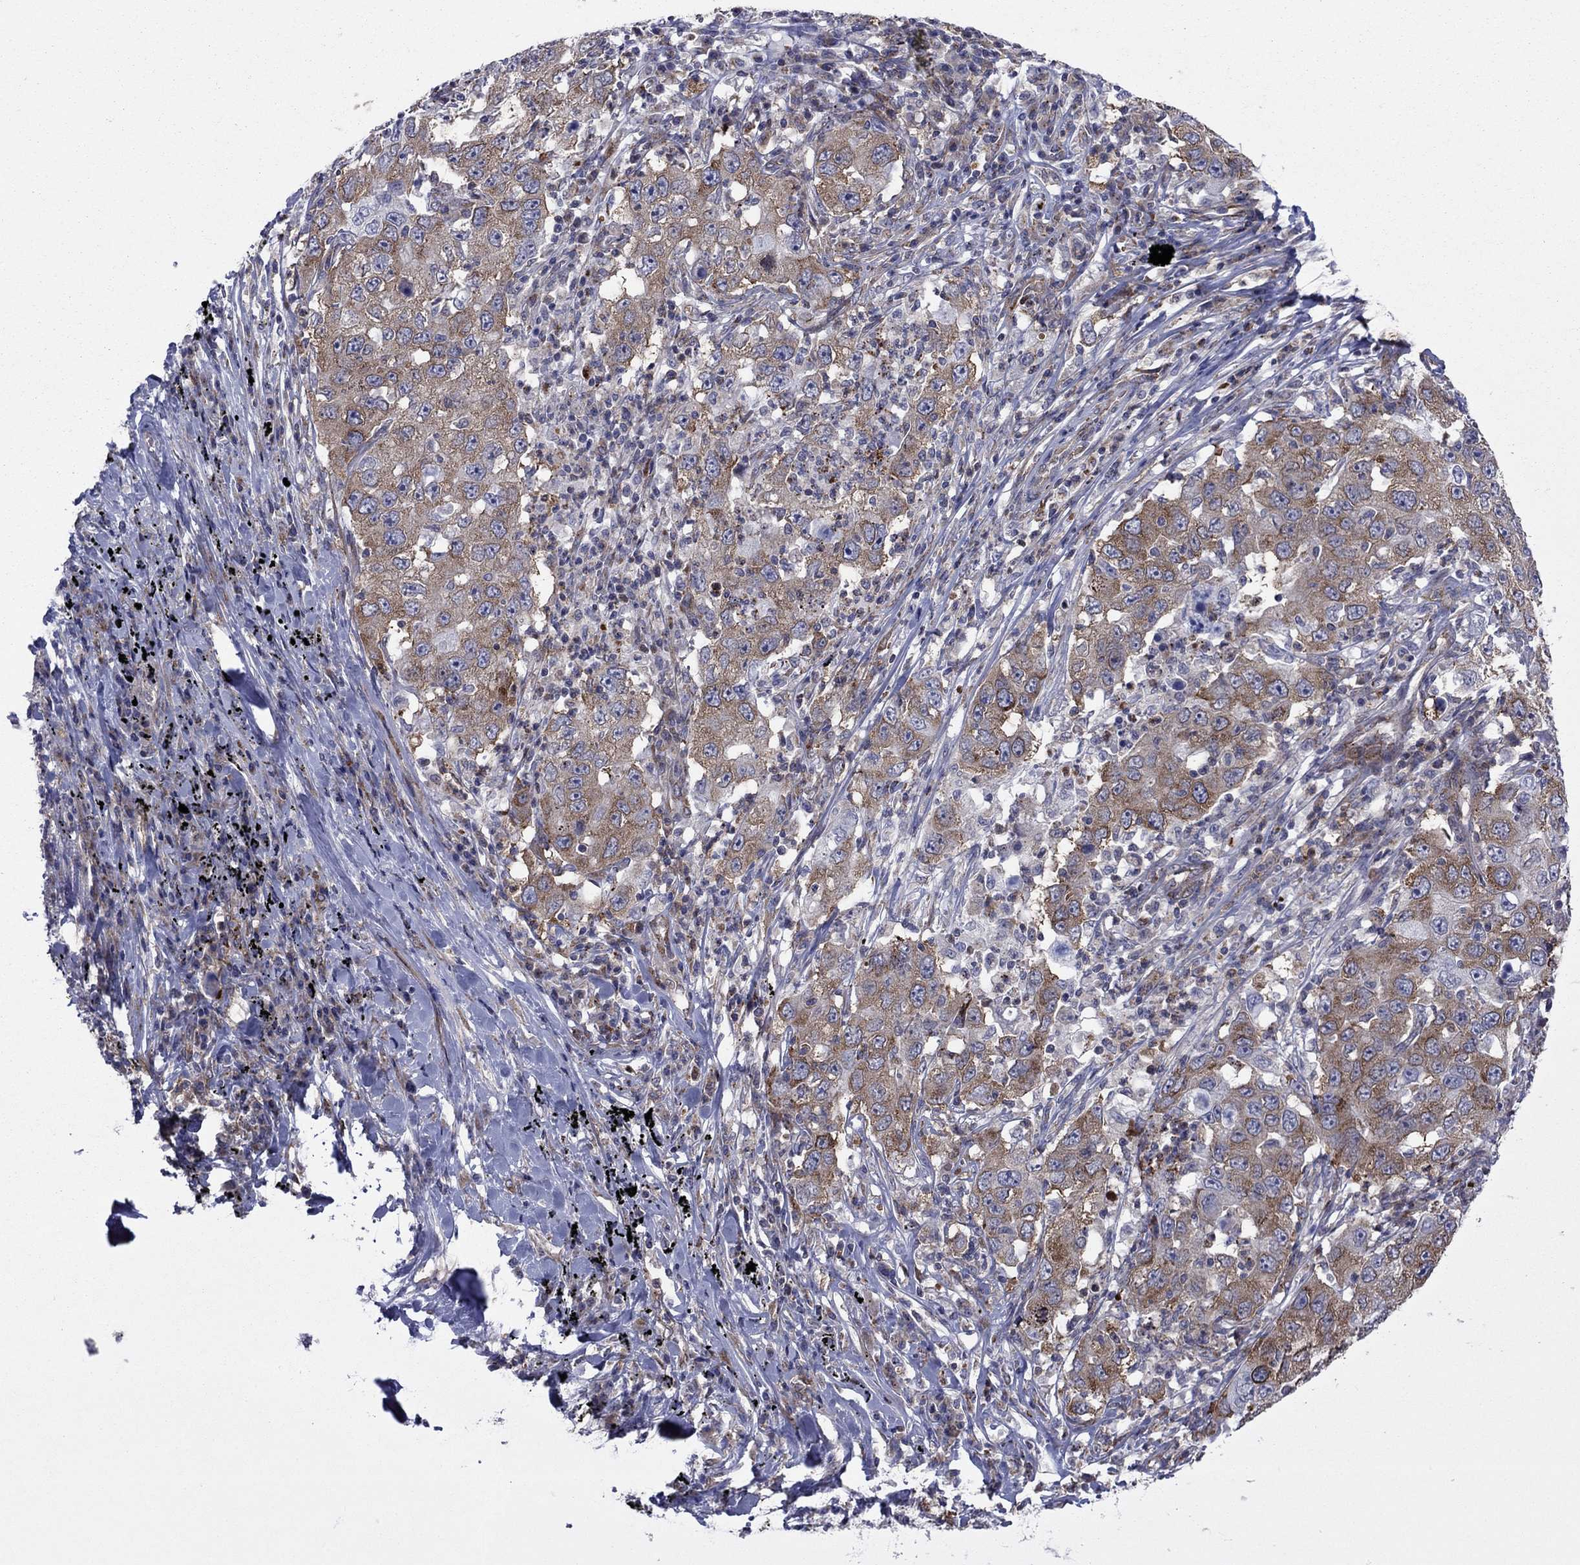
{"staining": {"intensity": "moderate", "quantity": "25%-75%", "location": "cytoplasmic/membranous"}, "tissue": "lung cancer", "cell_type": "Tumor cells", "image_type": "cancer", "snomed": [{"axis": "morphology", "description": "Adenocarcinoma, NOS"}, {"axis": "topography", "description": "Lung"}], "caption": "A high-resolution histopathology image shows immunohistochemistry (IHC) staining of adenocarcinoma (lung), which demonstrates moderate cytoplasmic/membranous expression in approximately 25%-75% of tumor cells. (Brightfield microscopy of DAB IHC at high magnification).", "gene": "GPR155", "patient": {"sex": "male", "age": 73}}